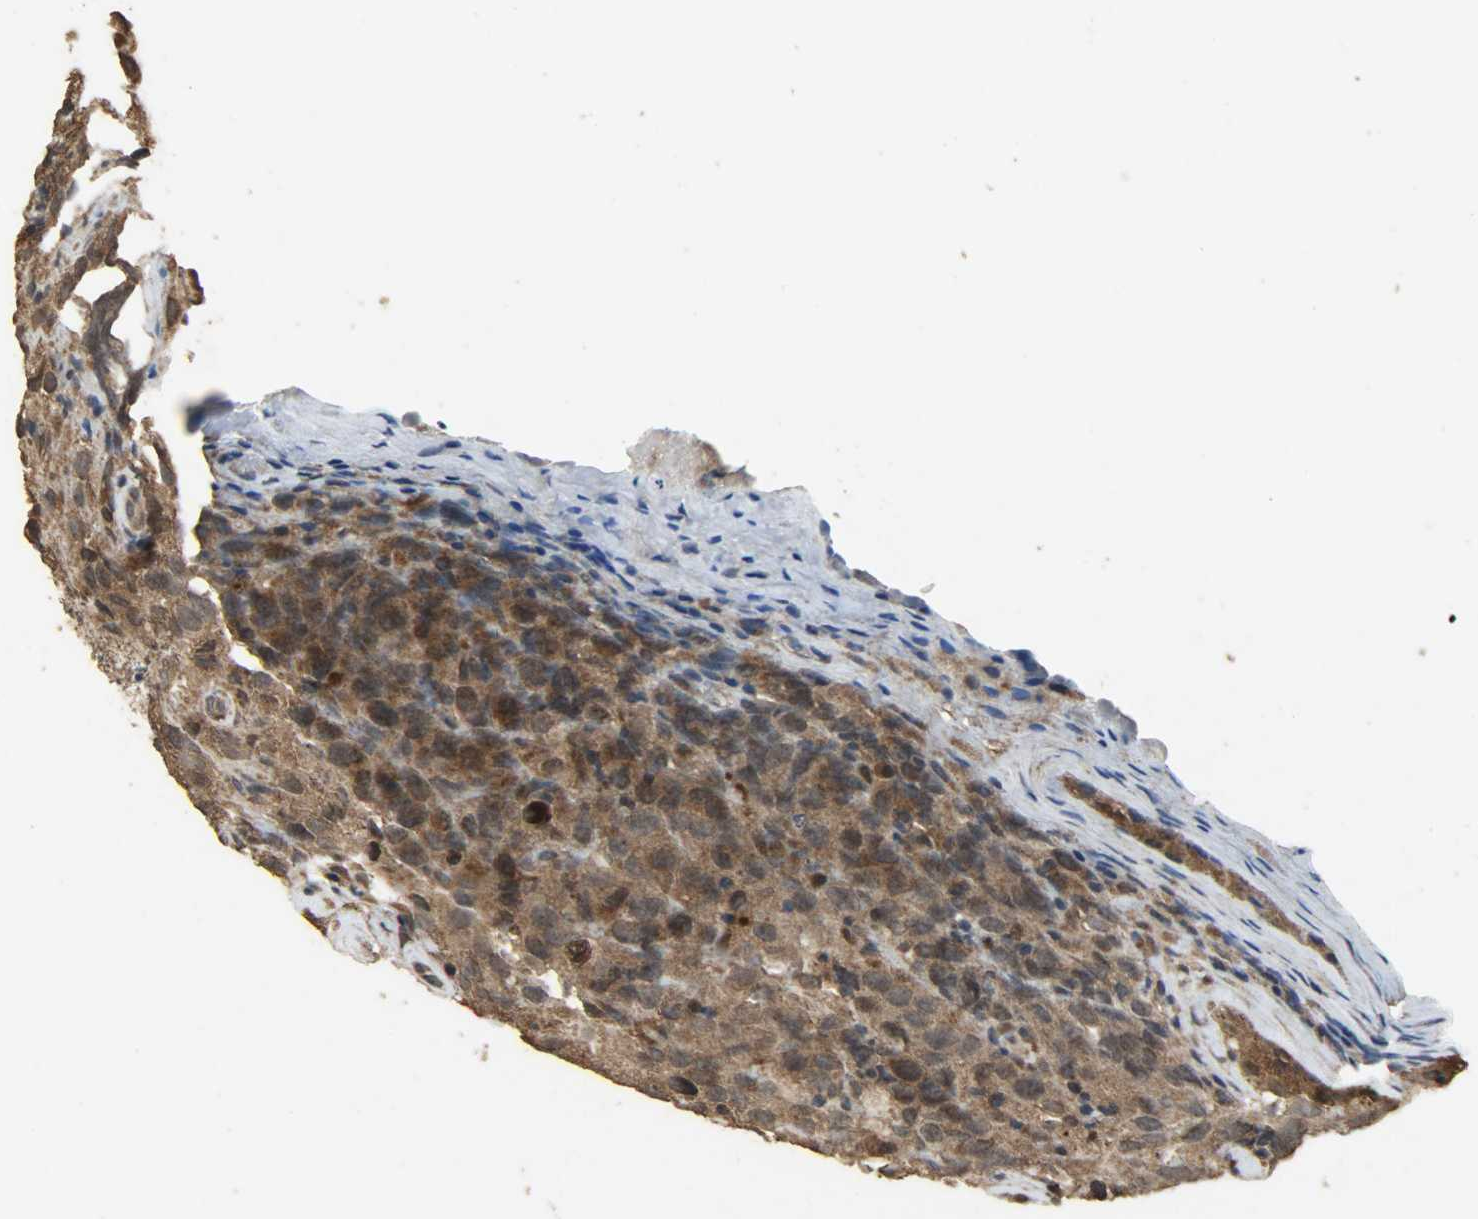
{"staining": {"intensity": "moderate", "quantity": ">75%", "location": "cytoplasmic/membranous"}, "tissue": "testis cancer", "cell_type": "Tumor cells", "image_type": "cancer", "snomed": [{"axis": "morphology", "description": "Seminoma, NOS"}, {"axis": "topography", "description": "Testis"}], "caption": "A micrograph showing moderate cytoplasmic/membranous positivity in about >75% of tumor cells in testis seminoma, as visualized by brown immunohistochemical staining.", "gene": "CDKN2C", "patient": {"sex": "male", "age": 52}}